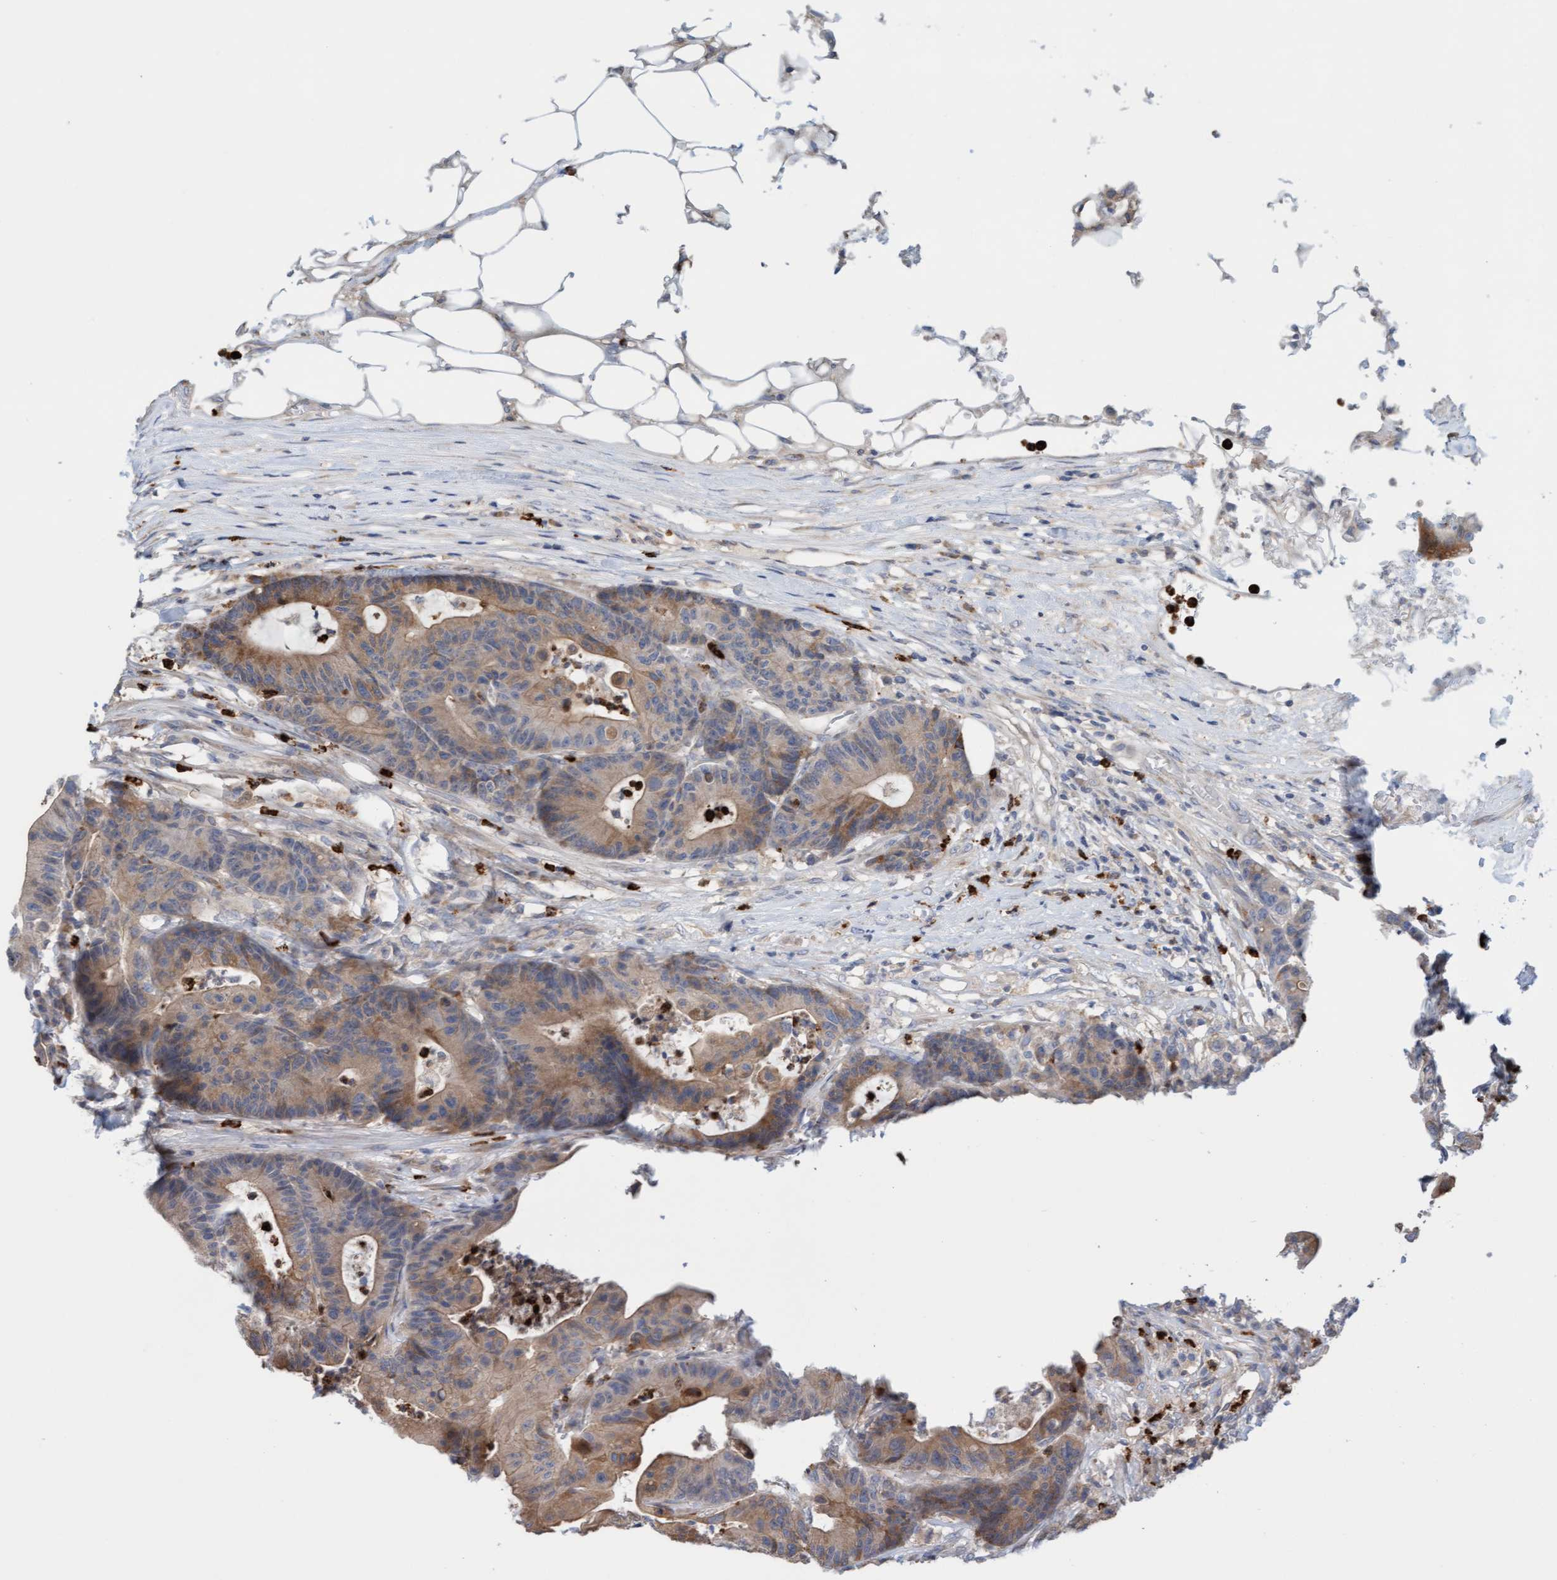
{"staining": {"intensity": "moderate", "quantity": ">75%", "location": "cytoplasmic/membranous"}, "tissue": "colorectal cancer", "cell_type": "Tumor cells", "image_type": "cancer", "snomed": [{"axis": "morphology", "description": "Adenocarcinoma, NOS"}, {"axis": "topography", "description": "Colon"}], "caption": "Immunohistochemical staining of adenocarcinoma (colorectal) demonstrates medium levels of moderate cytoplasmic/membranous positivity in about >75% of tumor cells. (DAB IHC, brown staining for protein, blue staining for nuclei).", "gene": "MMP8", "patient": {"sex": "female", "age": 84}}